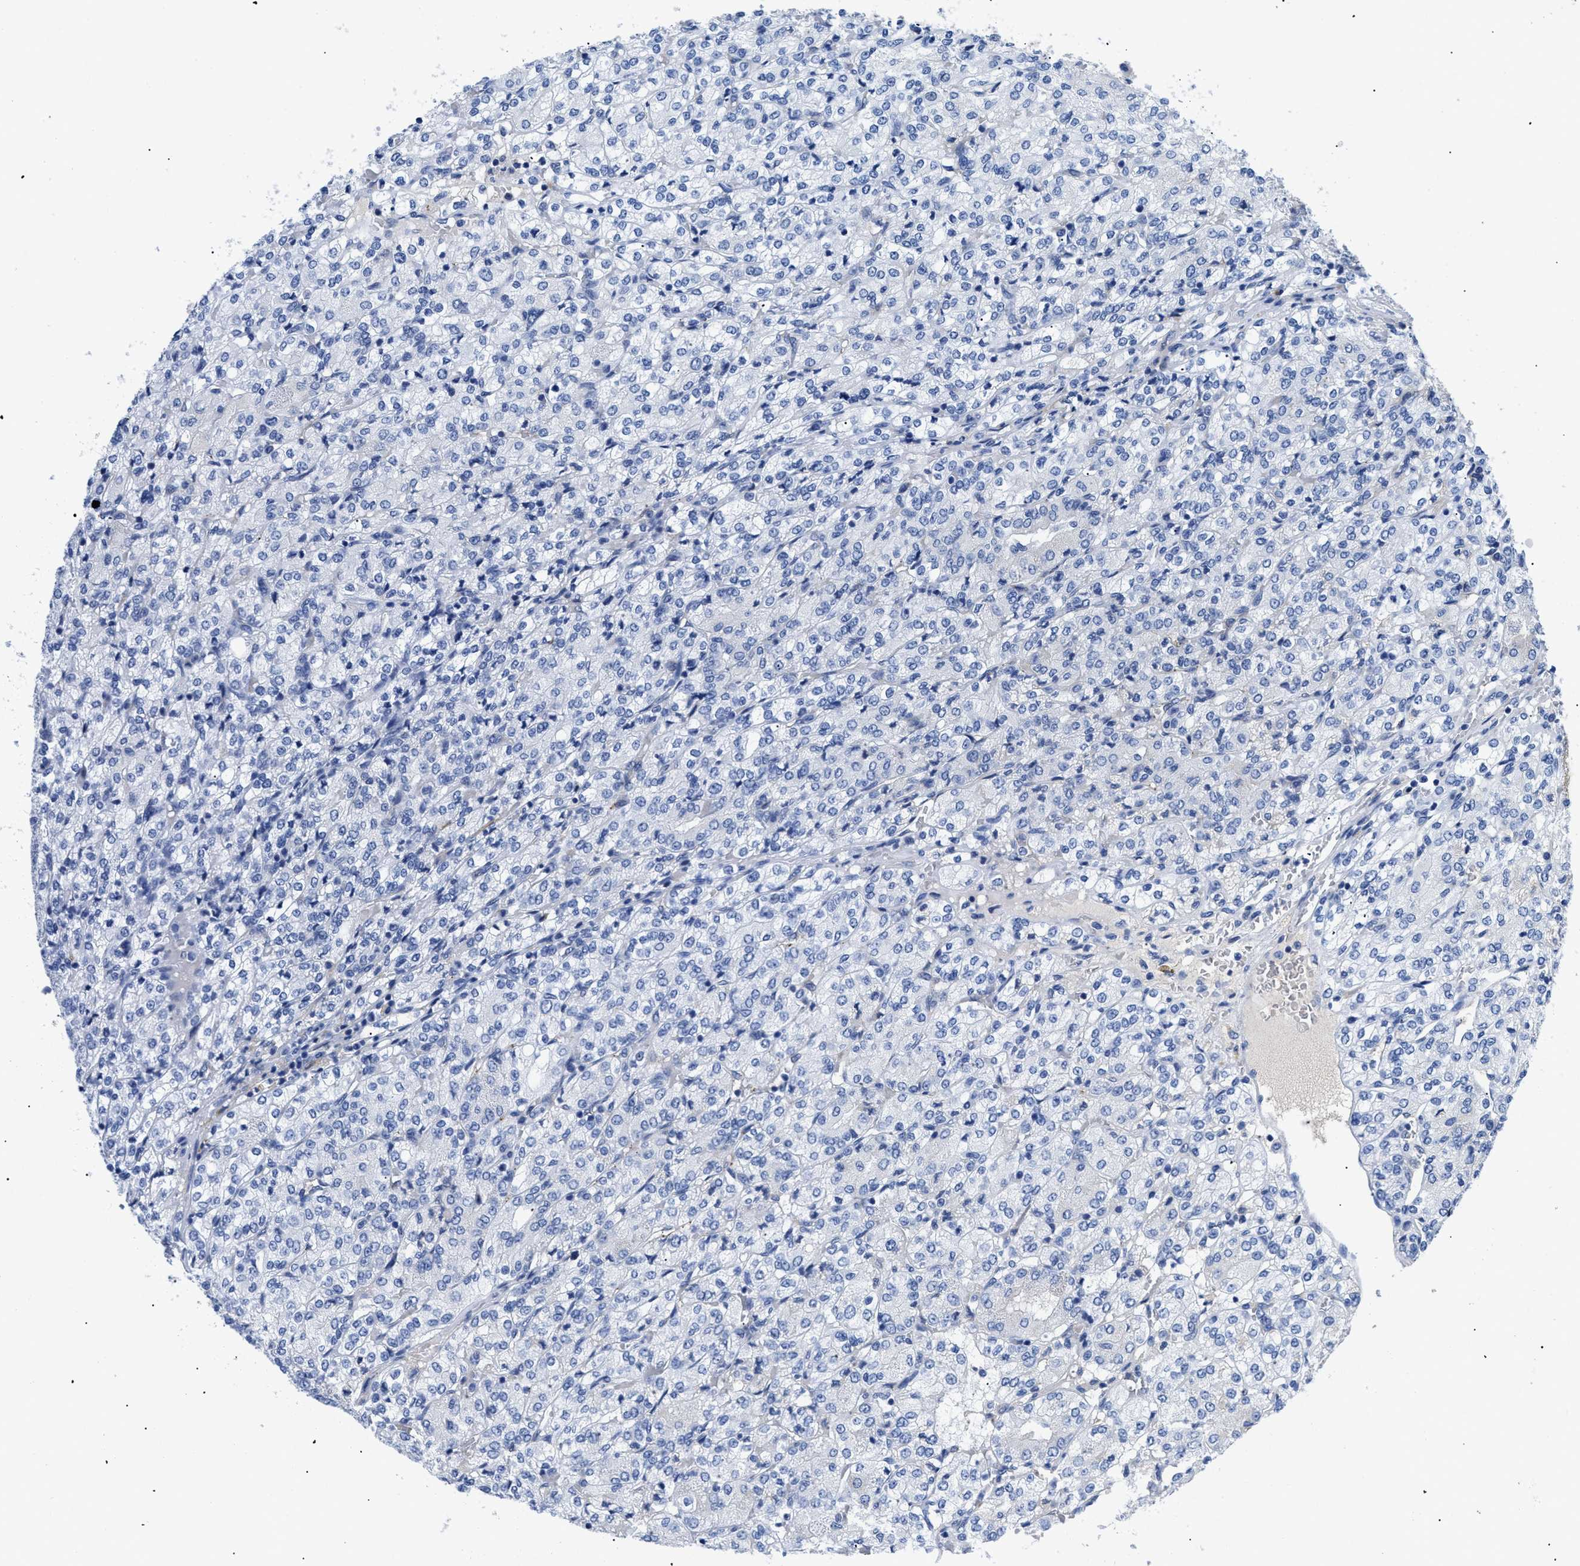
{"staining": {"intensity": "negative", "quantity": "none", "location": "none"}, "tissue": "renal cancer", "cell_type": "Tumor cells", "image_type": "cancer", "snomed": [{"axis": "morphology", "description": "Adenocarcinoma, NOS"}, {"axis": "topography", "description": "Kidney"}], "caption": "Tumor cells show no significant expression in adenocarcinoma (renal).", "gene": "TMEM68", "patient": {"sex": "male", "age": 77}}